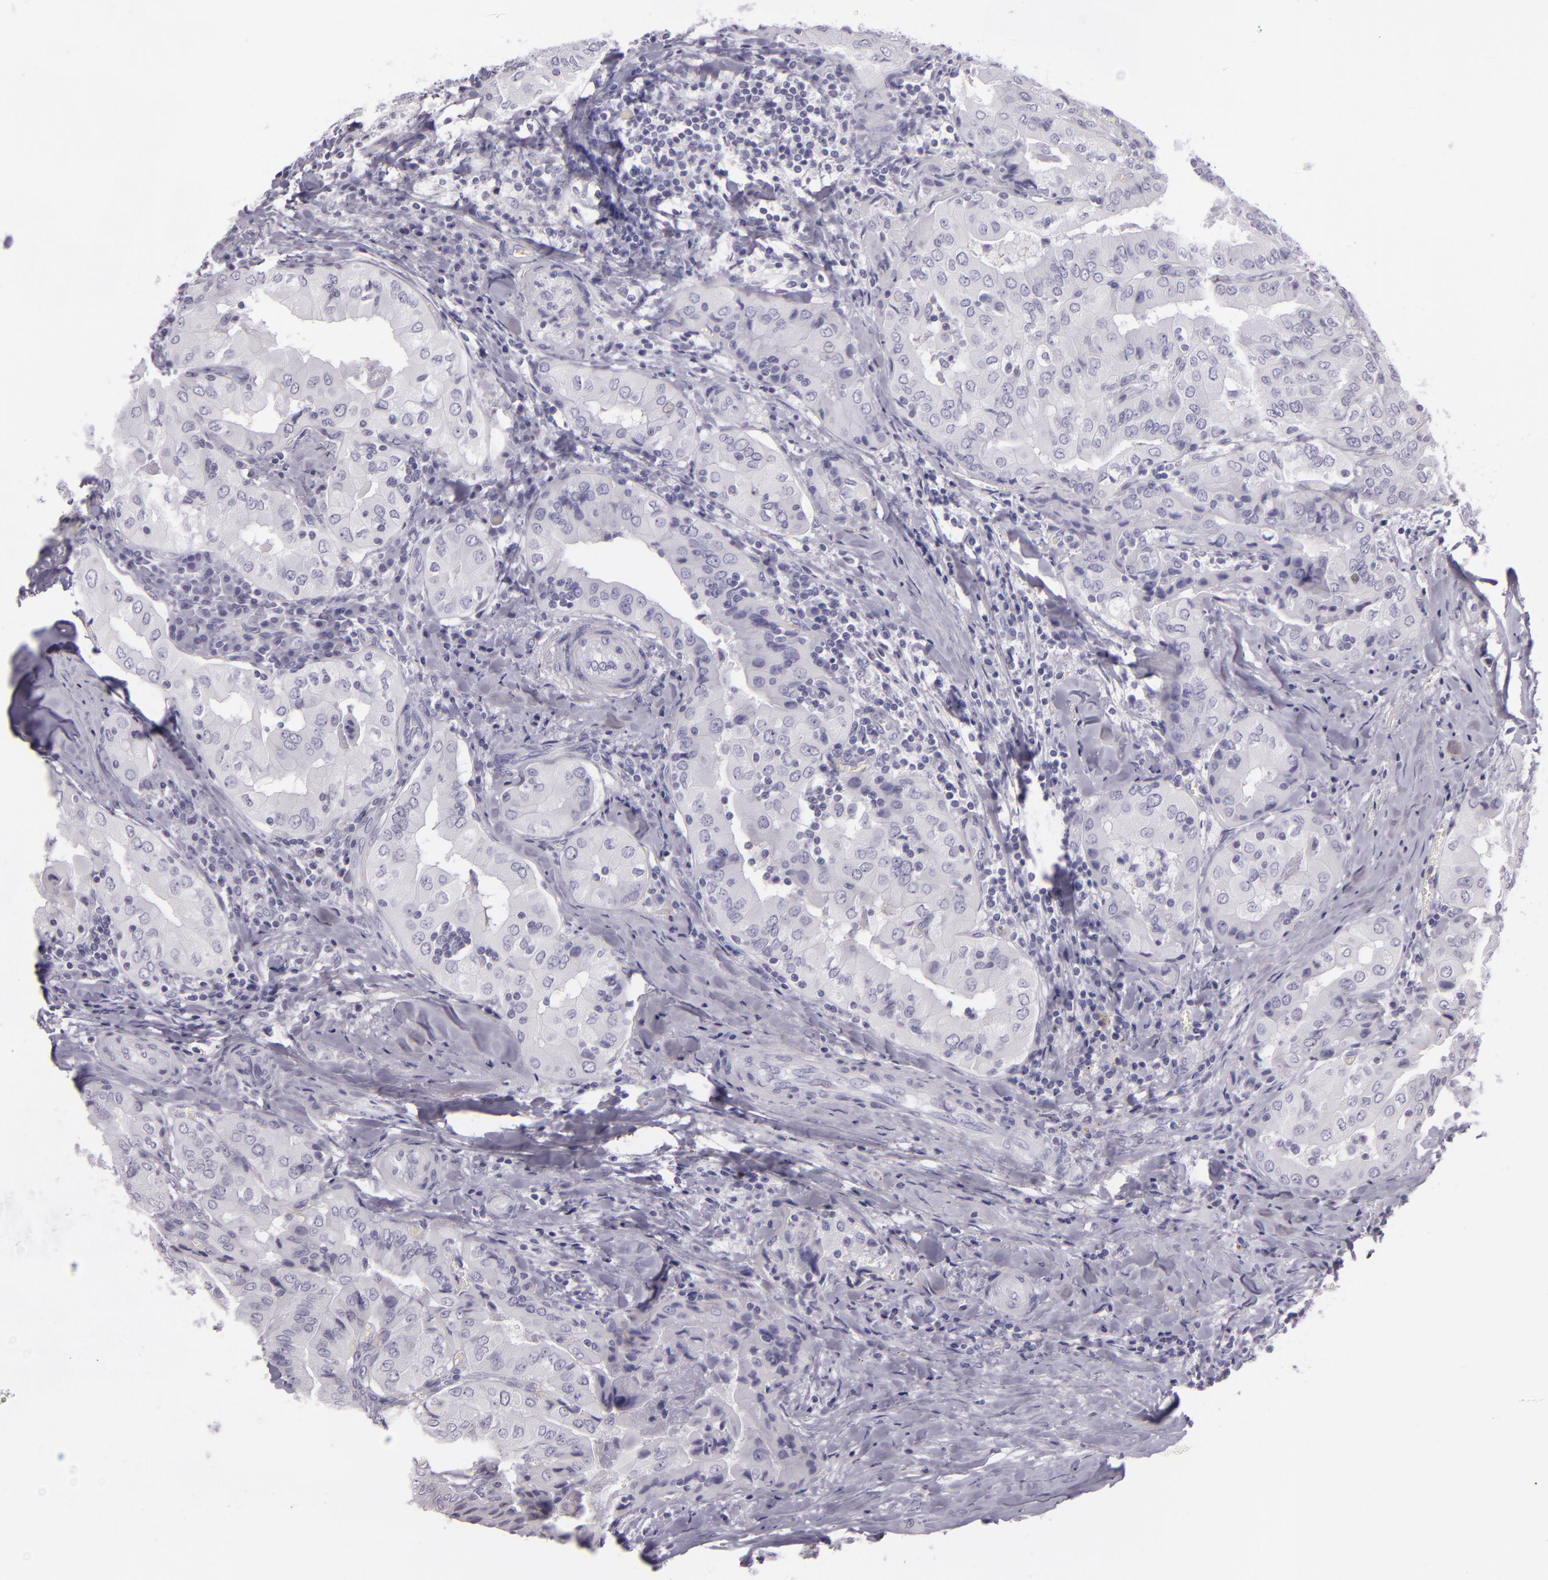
{"staining": {"intensity": "negative", "quantity": "none", "location": "none"}, "tissue": "thyroid cancer", "cell_type": "Tumor cells", "image_type": "cancer", "snomed": [{"axis": "morphology", "description": "Papillary adenocarcinoma, NOS"}, {"axis": "topography", "description": "Thyroid gland"}], "caption": "There is no significant expression in tumor cells of thyroid papillary adenocarcinoma. (Immunohistochemistry (ihc), brightfield microscopy, high magnification).", "gene": "MCM3", "patient": {"sex": "female", "age": 71}}